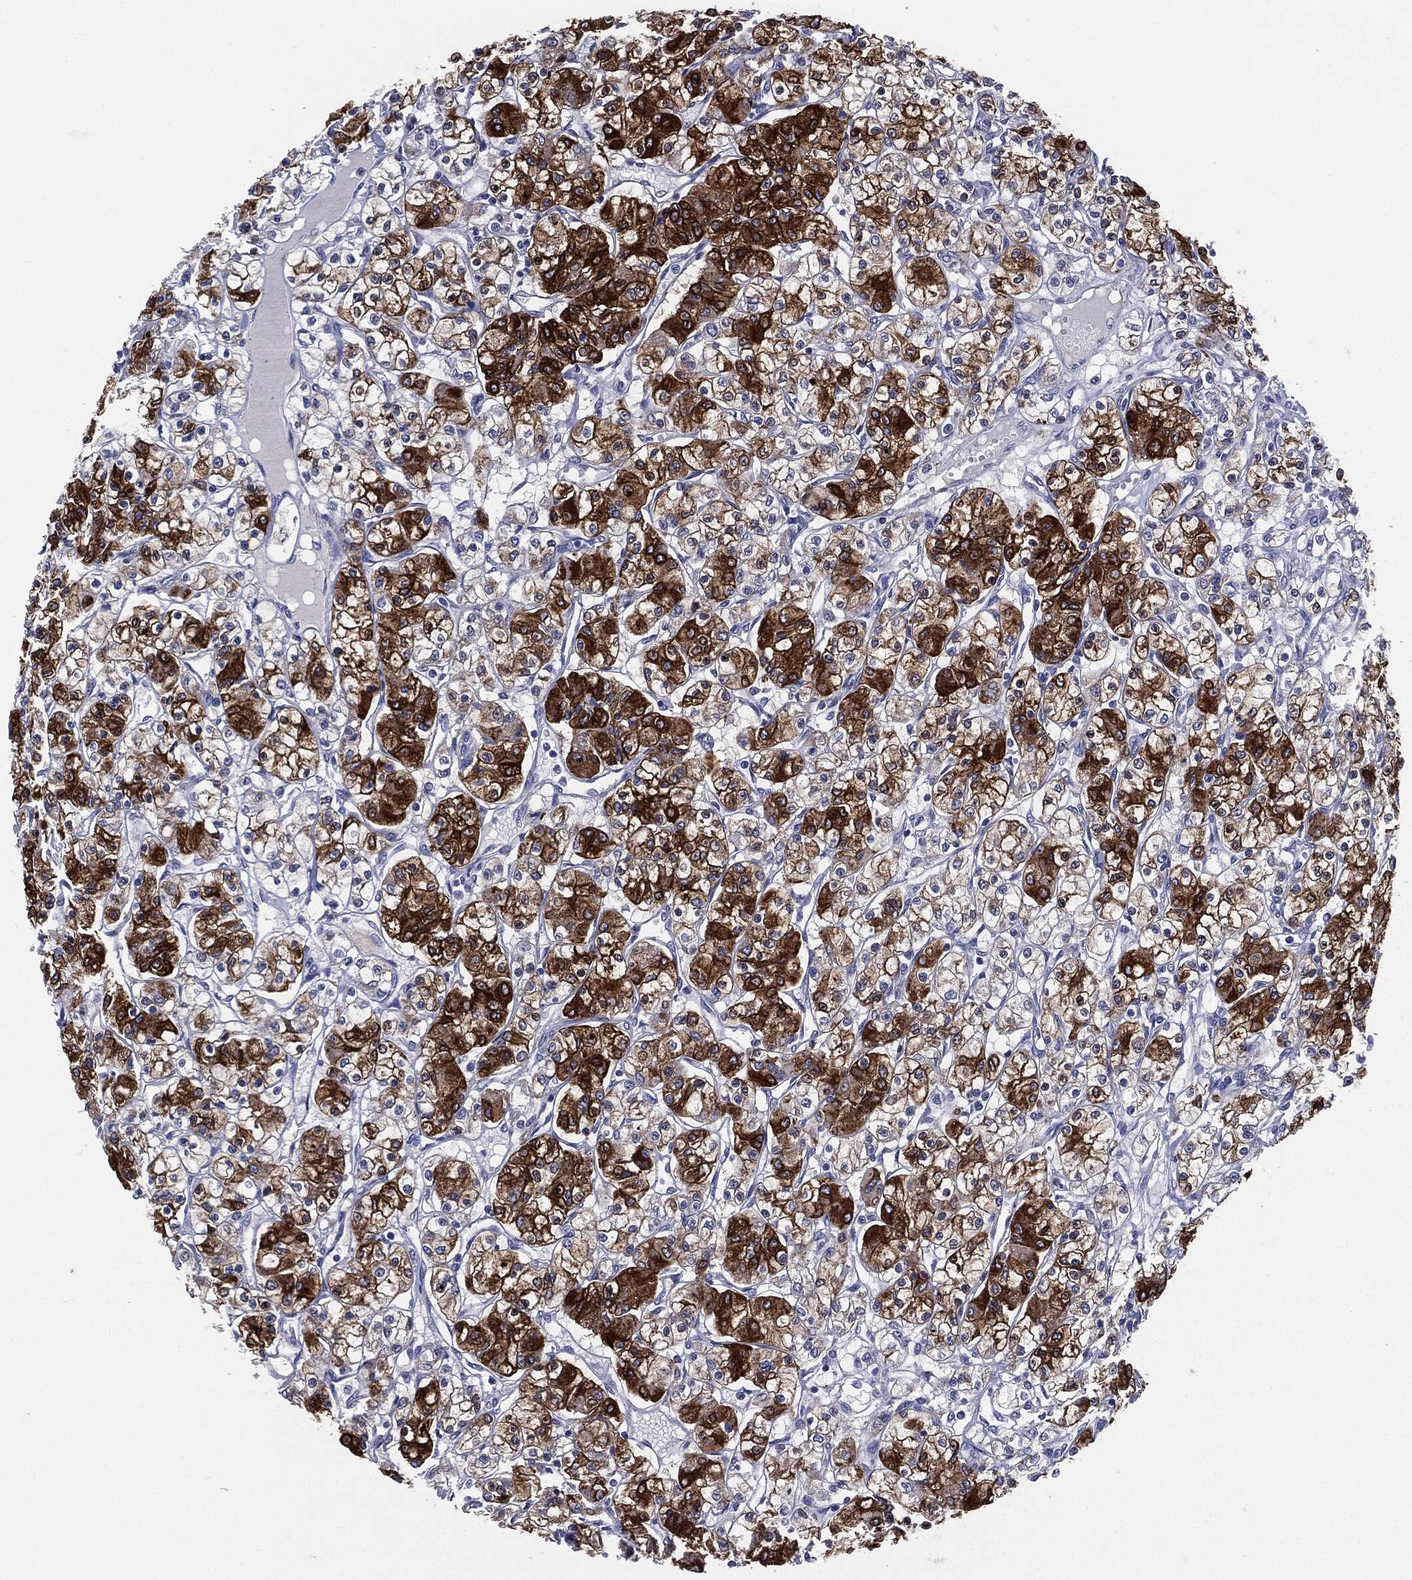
{"staining": {"intensity": "strong", "quantity": "25%-75%", "location": "cytoplasmic/membranous,nuclear"}, "tissue": "renal cancer", "cell_type": "Tumor cells", "image_type": "cancer", "snomed": [{"axis": "morphology", "description": "Adenocarcinoma, NOS"}, {"axis": "topography", "description": "Kidney"}], "caption": "The micrograph reveals immunohistochemical staining of renal cancer. There is strong cytoplasmic/membranous and nuclear expression is seen in approximately 25%-75% of tumor cells. Nuclei are stained in blue.", "gene": "PTGS2", "patient": {"sex": "female", "age": 59}}